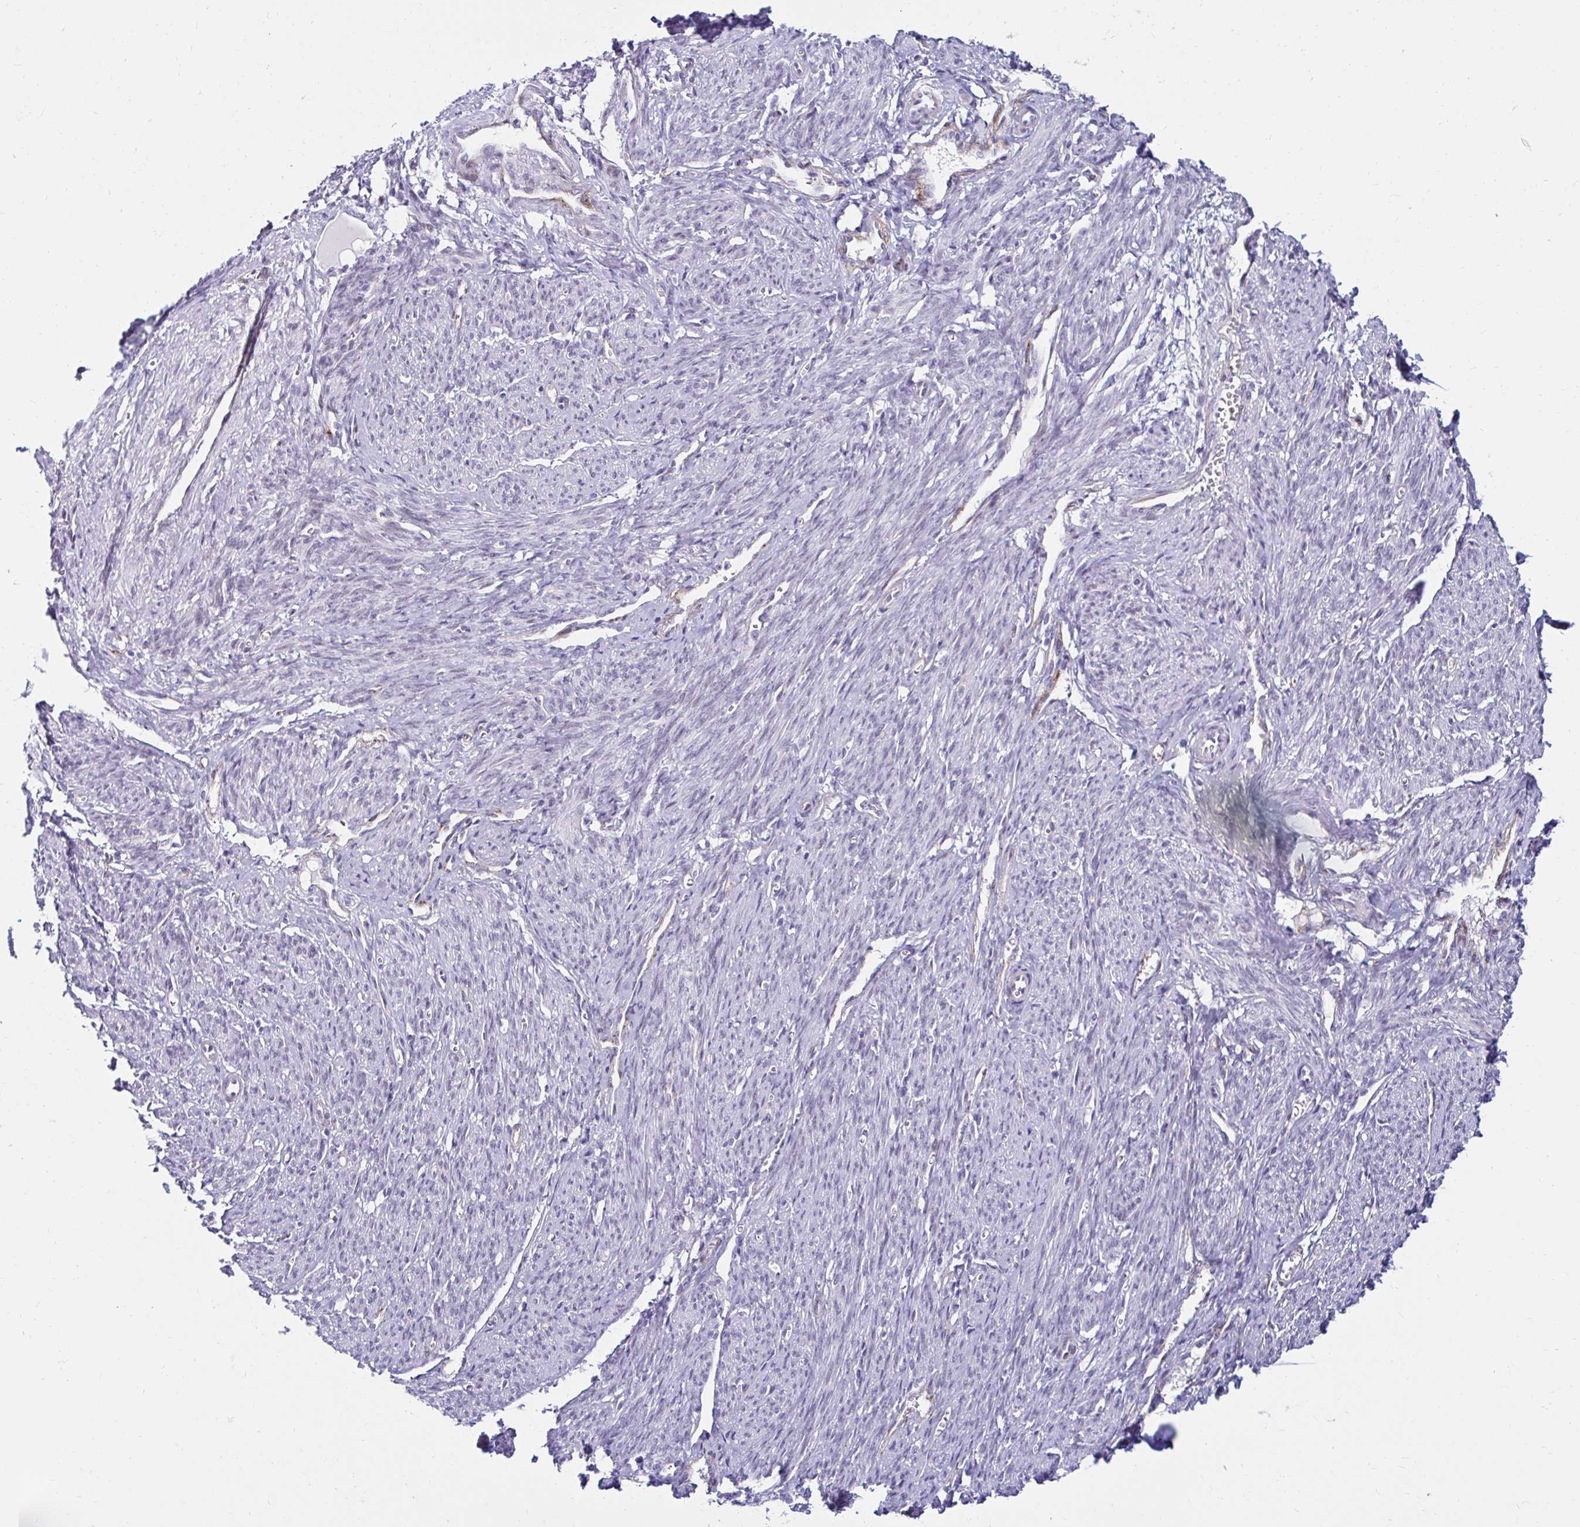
{"staining": {"intensity": "negative", "quantity": "none", "location": "none"}, "tissue": "smooth muscle", "cell_type": "Smooth muscle cells", "image_type": "normal", "snomed": [{"axis": "morphology", "description": "Normal tissue, NOS"}, {"axis": "topography", "description": "Smooth muscle"}], "caption": "Protein analysis of normal smooth muscle reveals no significant staining in smooth muscle cells. Nuclei are stained in blue.", "gene": "ANKRD62", "patient": {"sex": "female", "age": 65}}